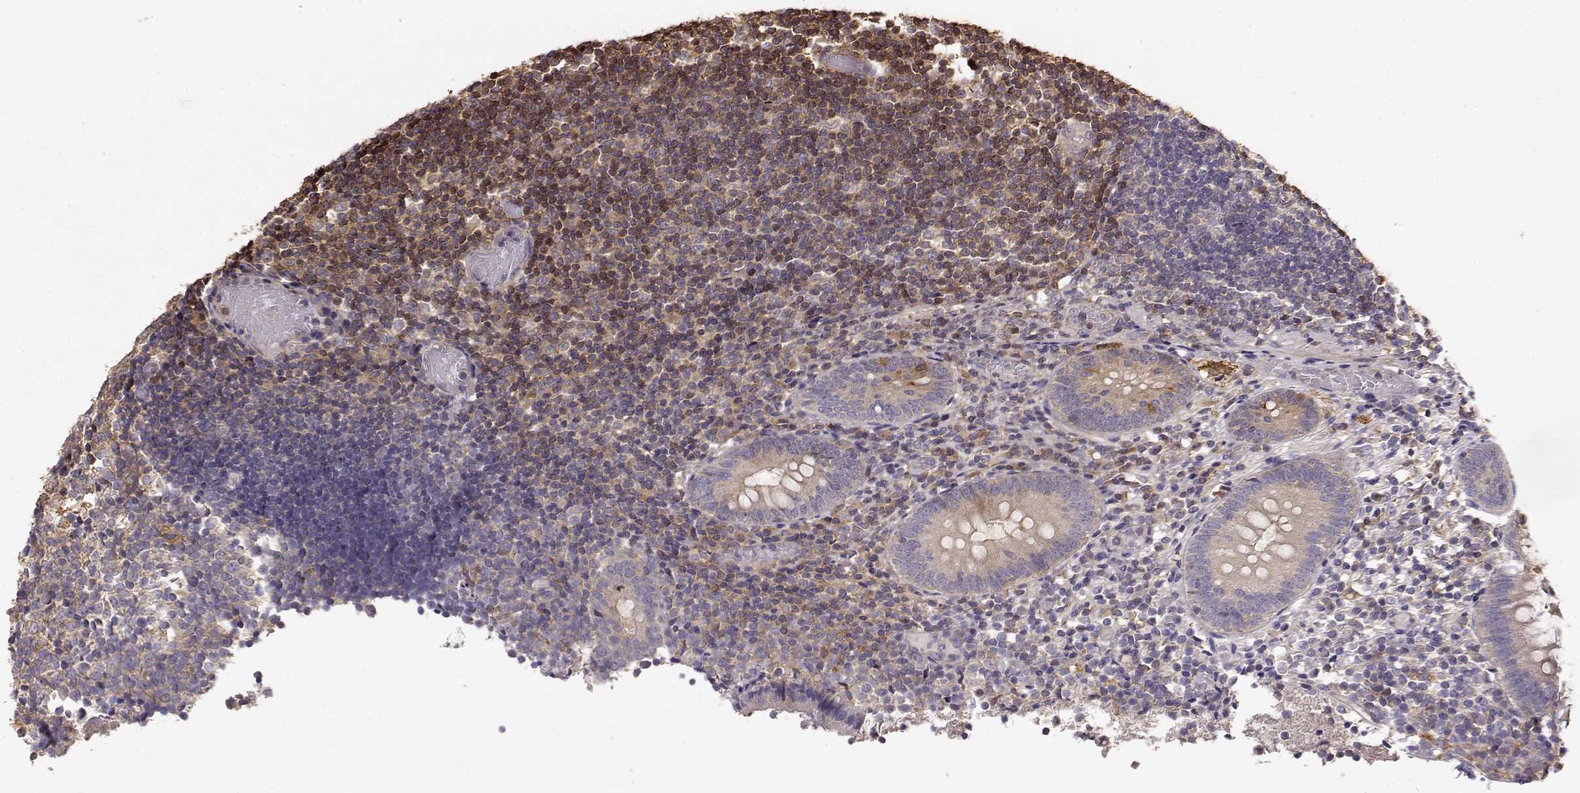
{"staining": {"intensity": "weak", "quantity": ">75%", "location": "cytoplasmic/membranous"}, "tissue": "appendix", "cell_type": "Glandular cells", "image_type": "normal", "snomed": [{"axis": "morphology", "description": "Normal tissue, NOS"}, {"axis": "topography", "description": "Appendix"}], "caption": "IHC of unremarkable appendix exhibits low levels of weak cytoplasmic/membranous expression in about >75% of glandular cells. The protein of interest is shown in brown color, while the nuclei are stained blue.", "gene": "CRIM1", "patient": {"sex": "female", "age": 32}}